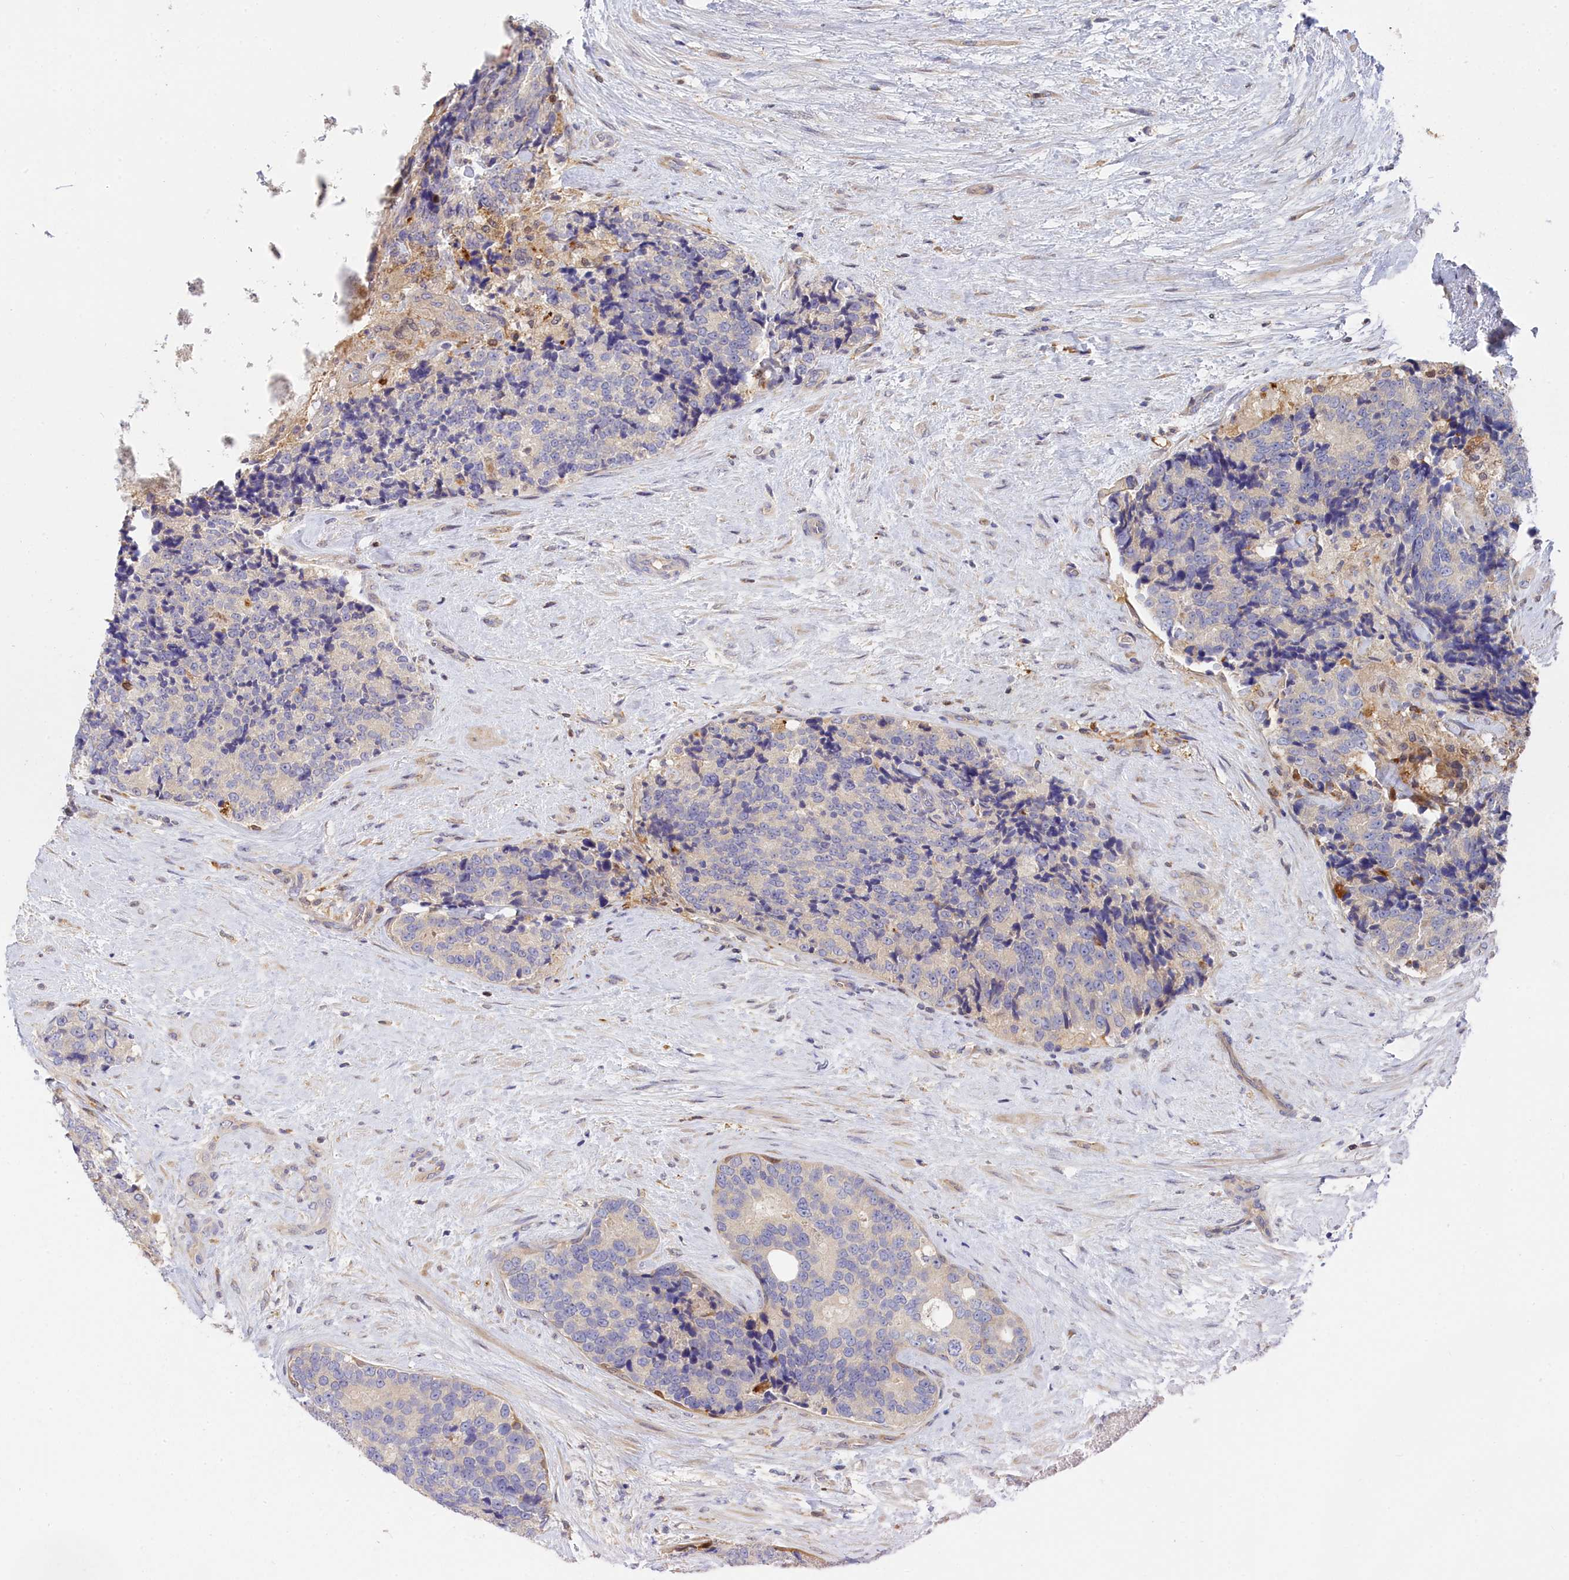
{"staining": {"intensity": "negative", "quantity": "none", "location": "none"}, "tissue": "prostate cancer", "cell_type": "Tumor cells", "image_type": "cancer", "snomed": [{"axis": "morphology", "description": "Adenocarcinoma, High grade"}, {"axis": "topography", "description": "Prostate"}], "caption": "This is an IHC photomicrograph of human high-grade adenocarcinoma (prostate). There is no staining in tumor cells.", "gene": "SPATA5L1", "patient": {"sex": "male", "age": 70}}